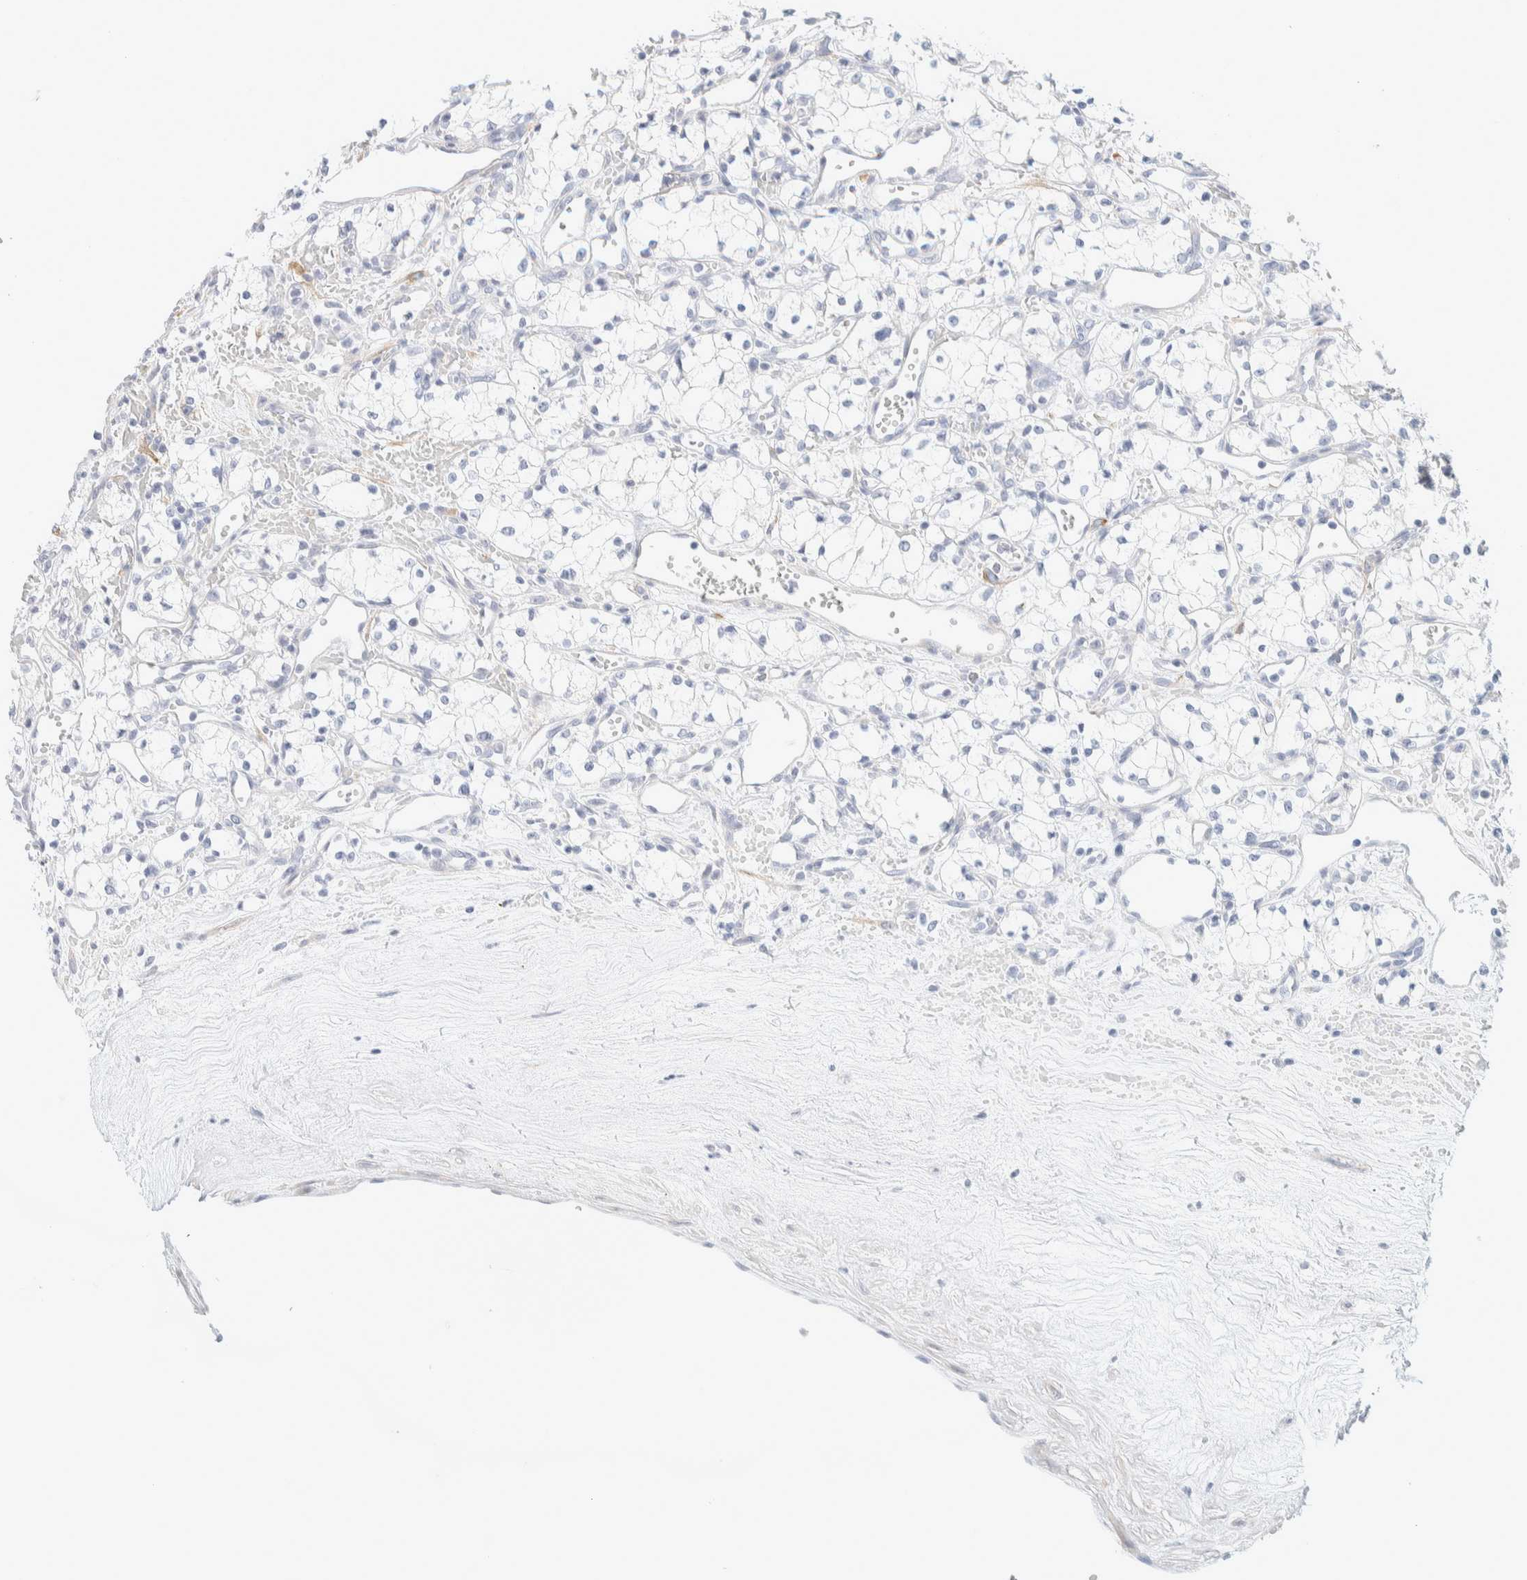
{"staining": {"intensity": "negative", "quantity": "none", "location": "none"}, "tissue": "renal cancer", "cell_type": "Tumor cells", "image_type": "cancer", "snomed": [{"axis": "morphology", "description": "Adenocarcinoma, NOS"}, {"axis": "topography", "description": "Kidney"}], "caption": "Renal adenocarcinoma stained for a protein using immunohistochemistry (IHC) demonstrates no positivity tumor cells.", "gene": "ATCAY", "patient": {"sex": "male", "age": 59}}